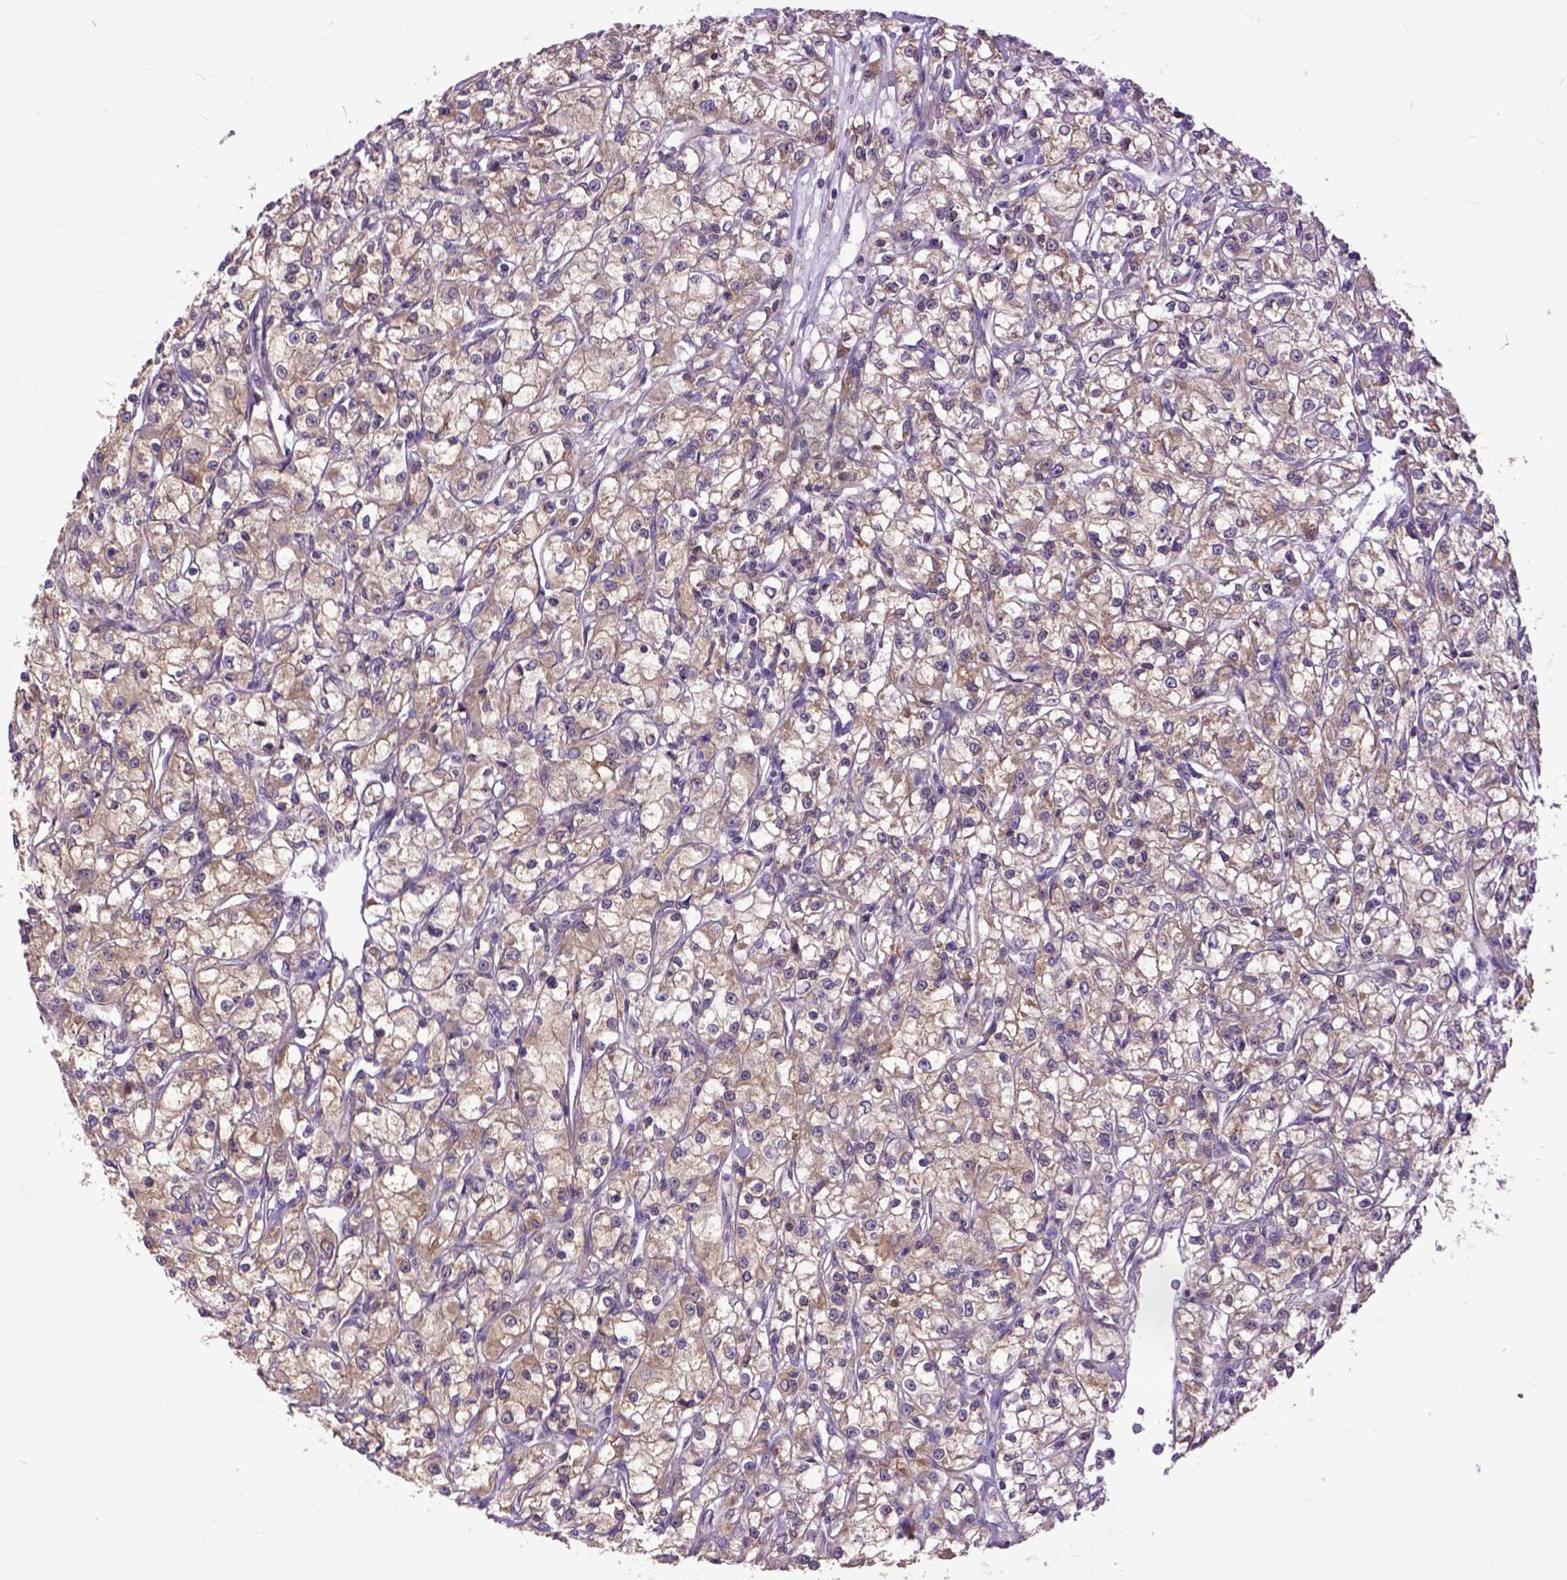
{"staining": {"intensity": "weak", "quantity": "25%-75%", "location": "cytoplasmic/membranous"}, "tissue": "renal cancer", "cell_type": "Tumor cells", "image_type": "cancer", "snomed": [{"axis": "morphology", "description": "Adenocarcinoma, NOS"}, {"axis": "topography", "description": "Kidney"}], "caption": "Renal cancer stained for a protein (brown) exhibits weak cytoplasmic/membranous positive expression in about 25%-75% of tumor cells.", "gene": "ARL1", "patient": {"sex": "female", "age": 59}}